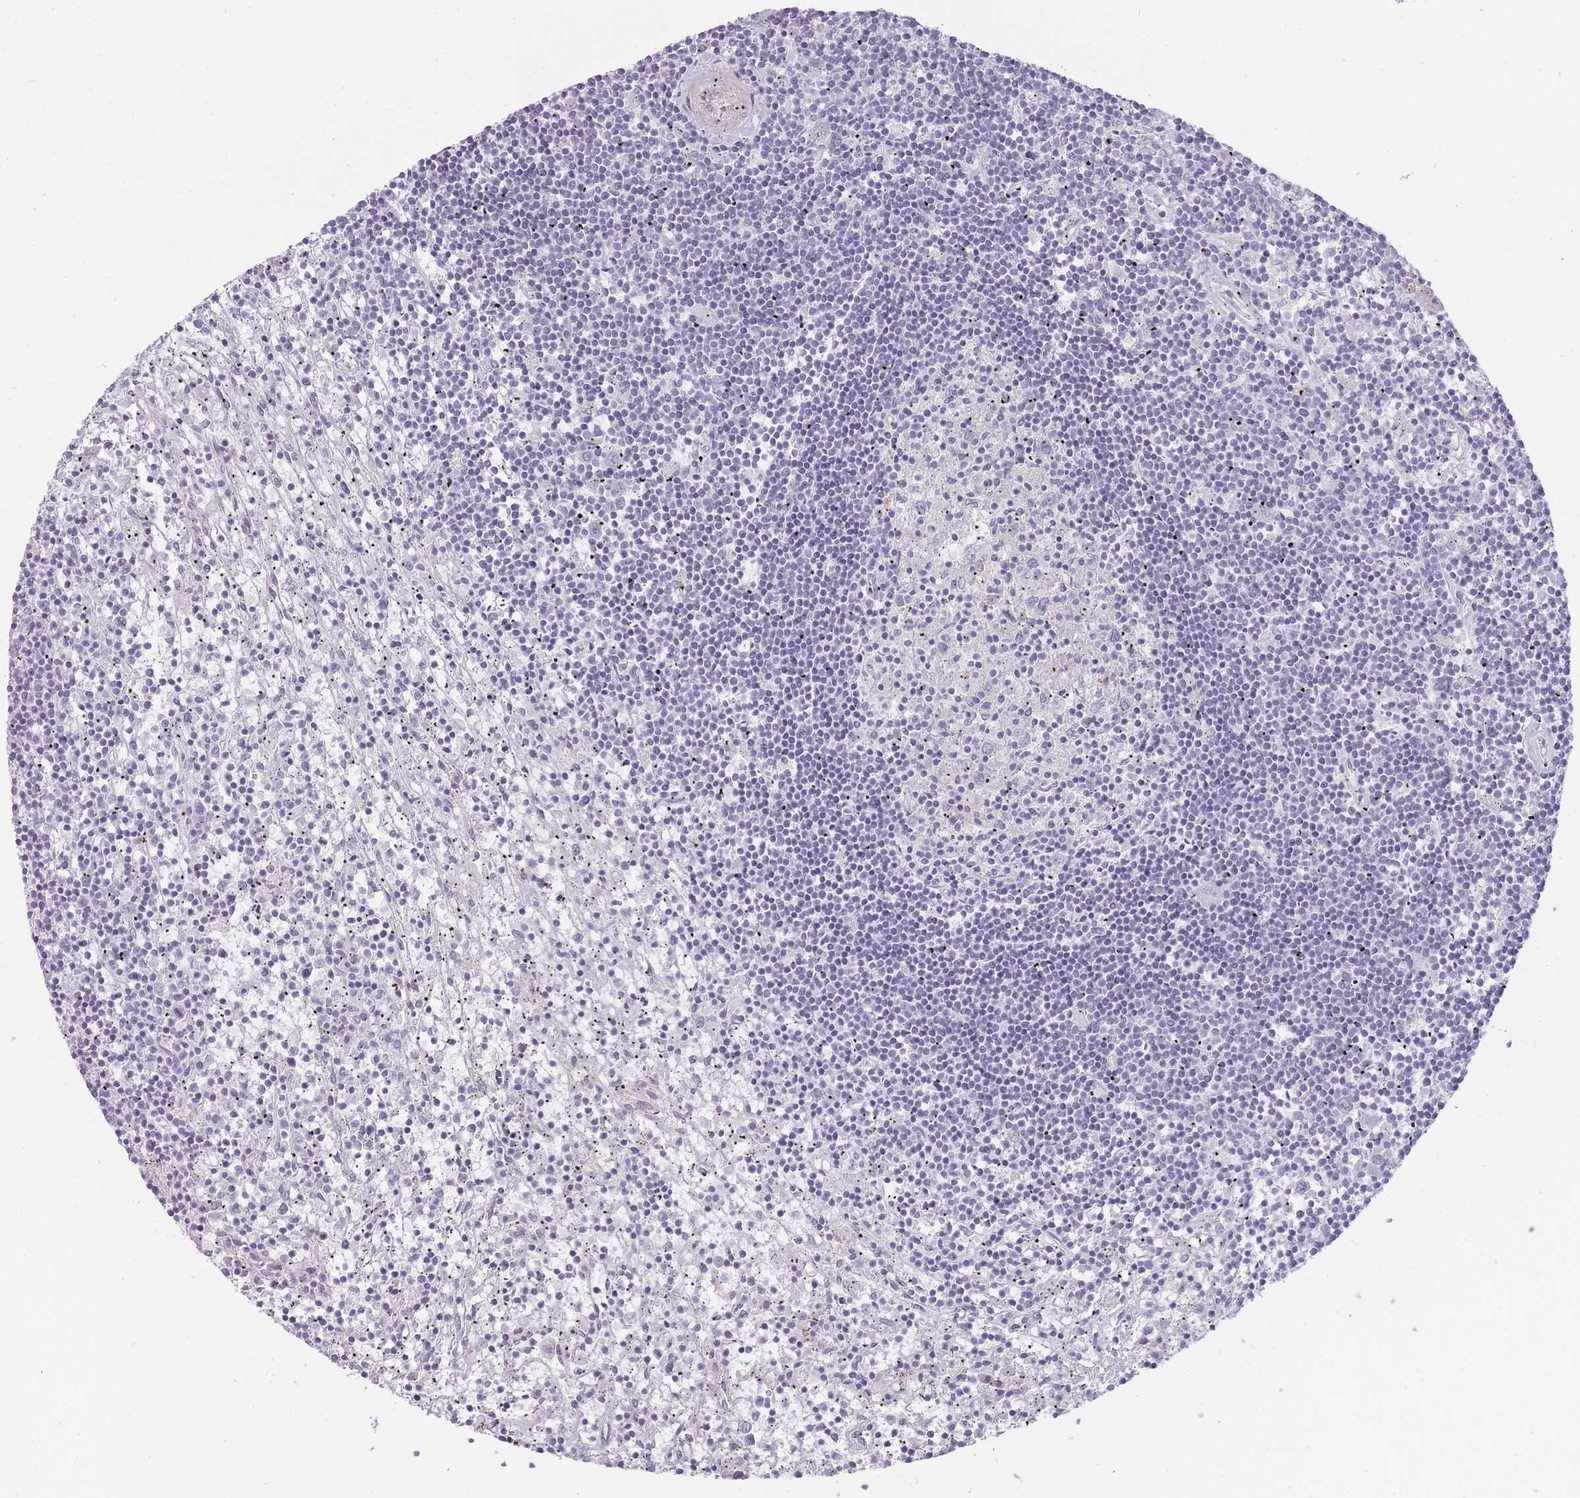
{"staining": {"intensity": "negative", "quantity": "none", "location": "none"}, "tissue": "lymphoma", "cell_type": "Tumor cells", "image_type": "cancer", "snomed": [{"axis": "morphology", "description": "Malignant lymphoma, non-Hodgkin's type, Low grade"}, {"axis": "topography", "description": "Spleen"}], "caption": "Low-grade malignant lymphoma, non-Hodgkin's type was stained to show a protein in brown. There is no significant staining in tumor cells.", "gene": "PGRMC2", "patient": {"sex": "male", "age": 76}}